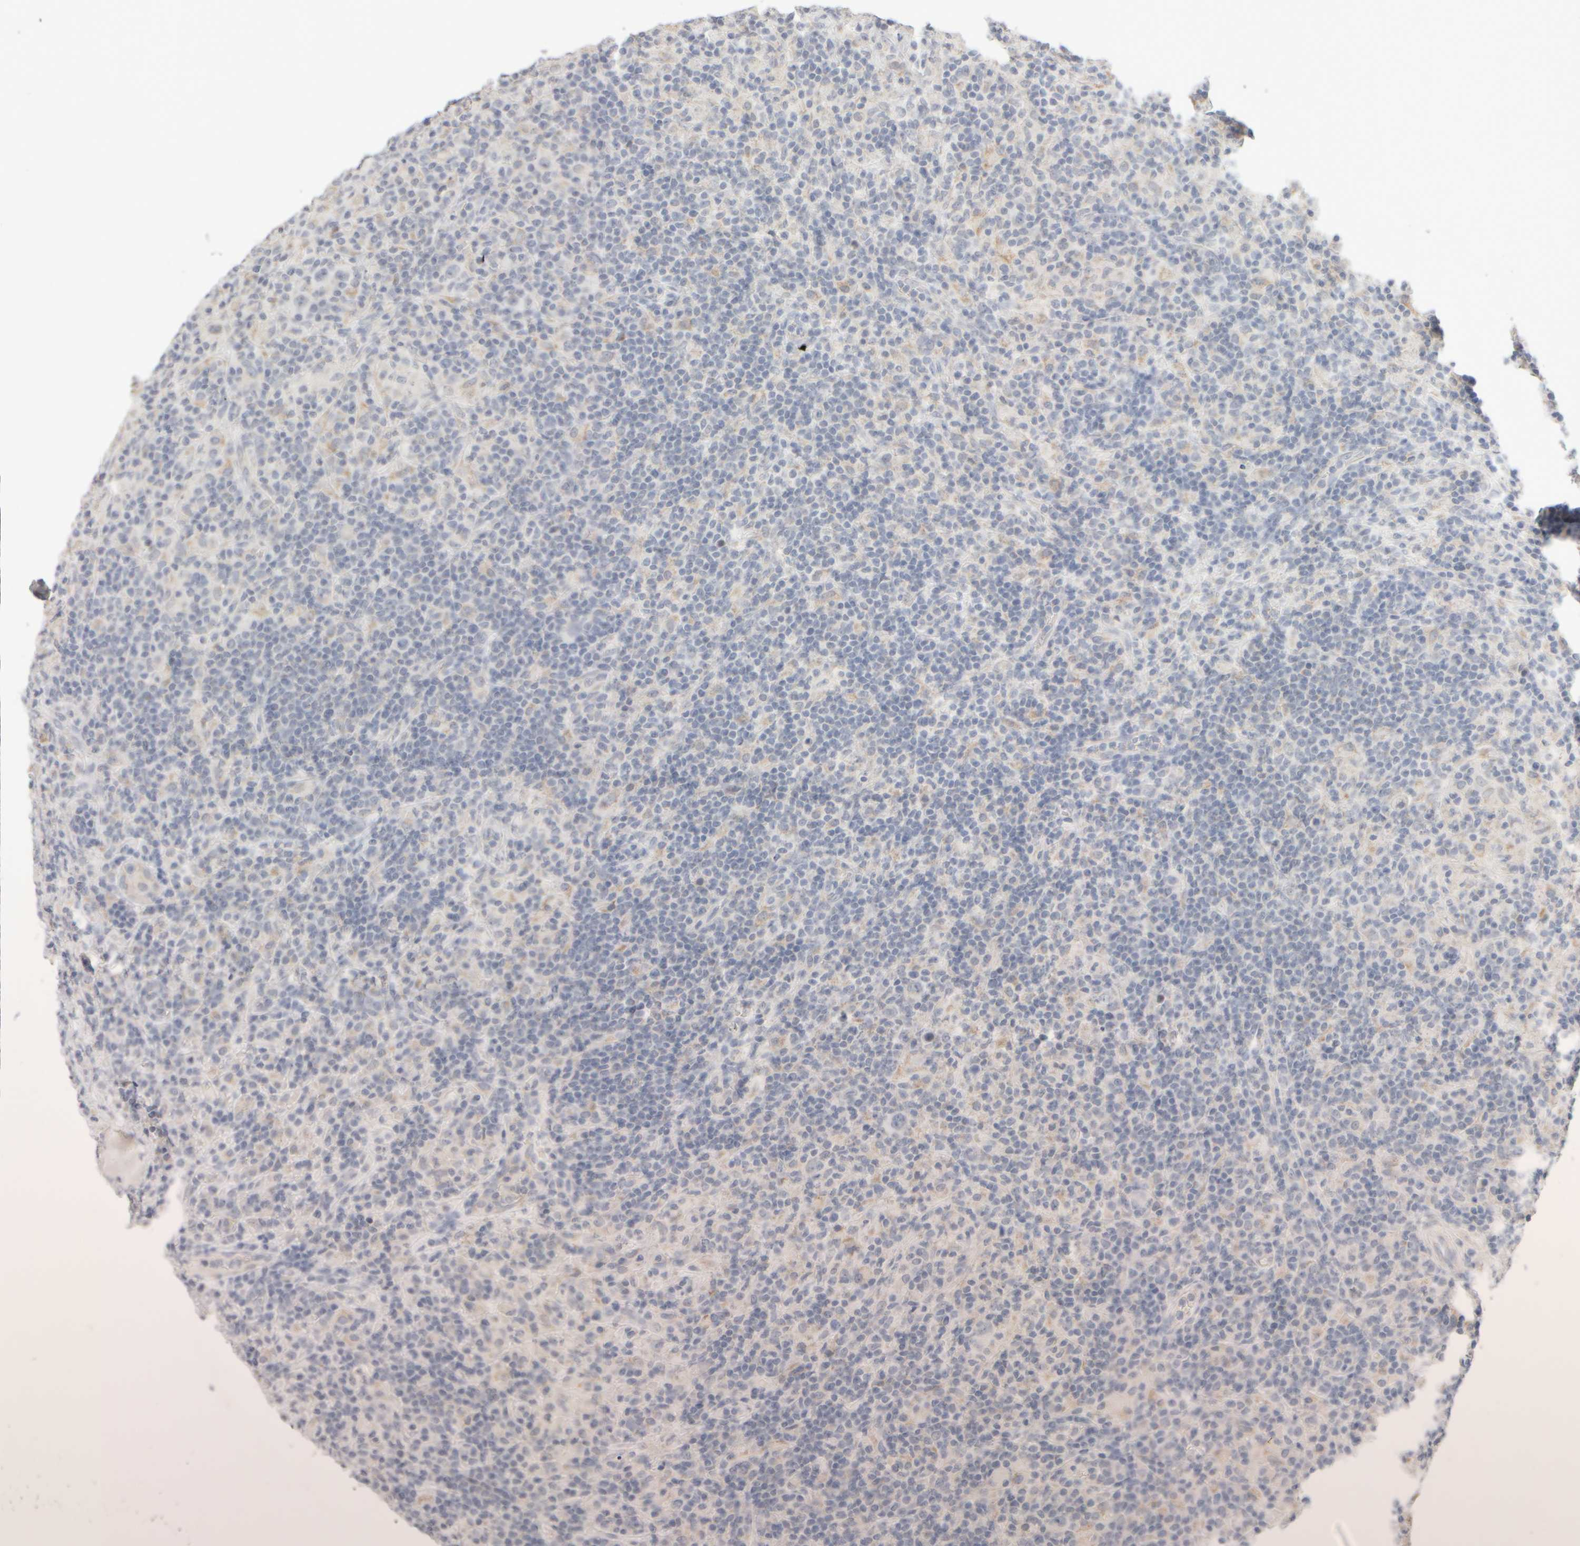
{"staining": {"intensity": "negative", "quantity": "none", "location": "none"}, "tissue": "lymphoma", "cell_type": "Tumor cells", "image_type": "cancer", "snomed": [{"axis": "morphology", "description": "Hodgkin's disease, NOS"}, {"axis": "topography", "description": "Lymph node"}], "caption": "Lymphoma was stained to show a protein in brown. There is no significant staining in tumor cells.", "gene": "ZNF112", "patient": {"sex": "male", "age": 70}}